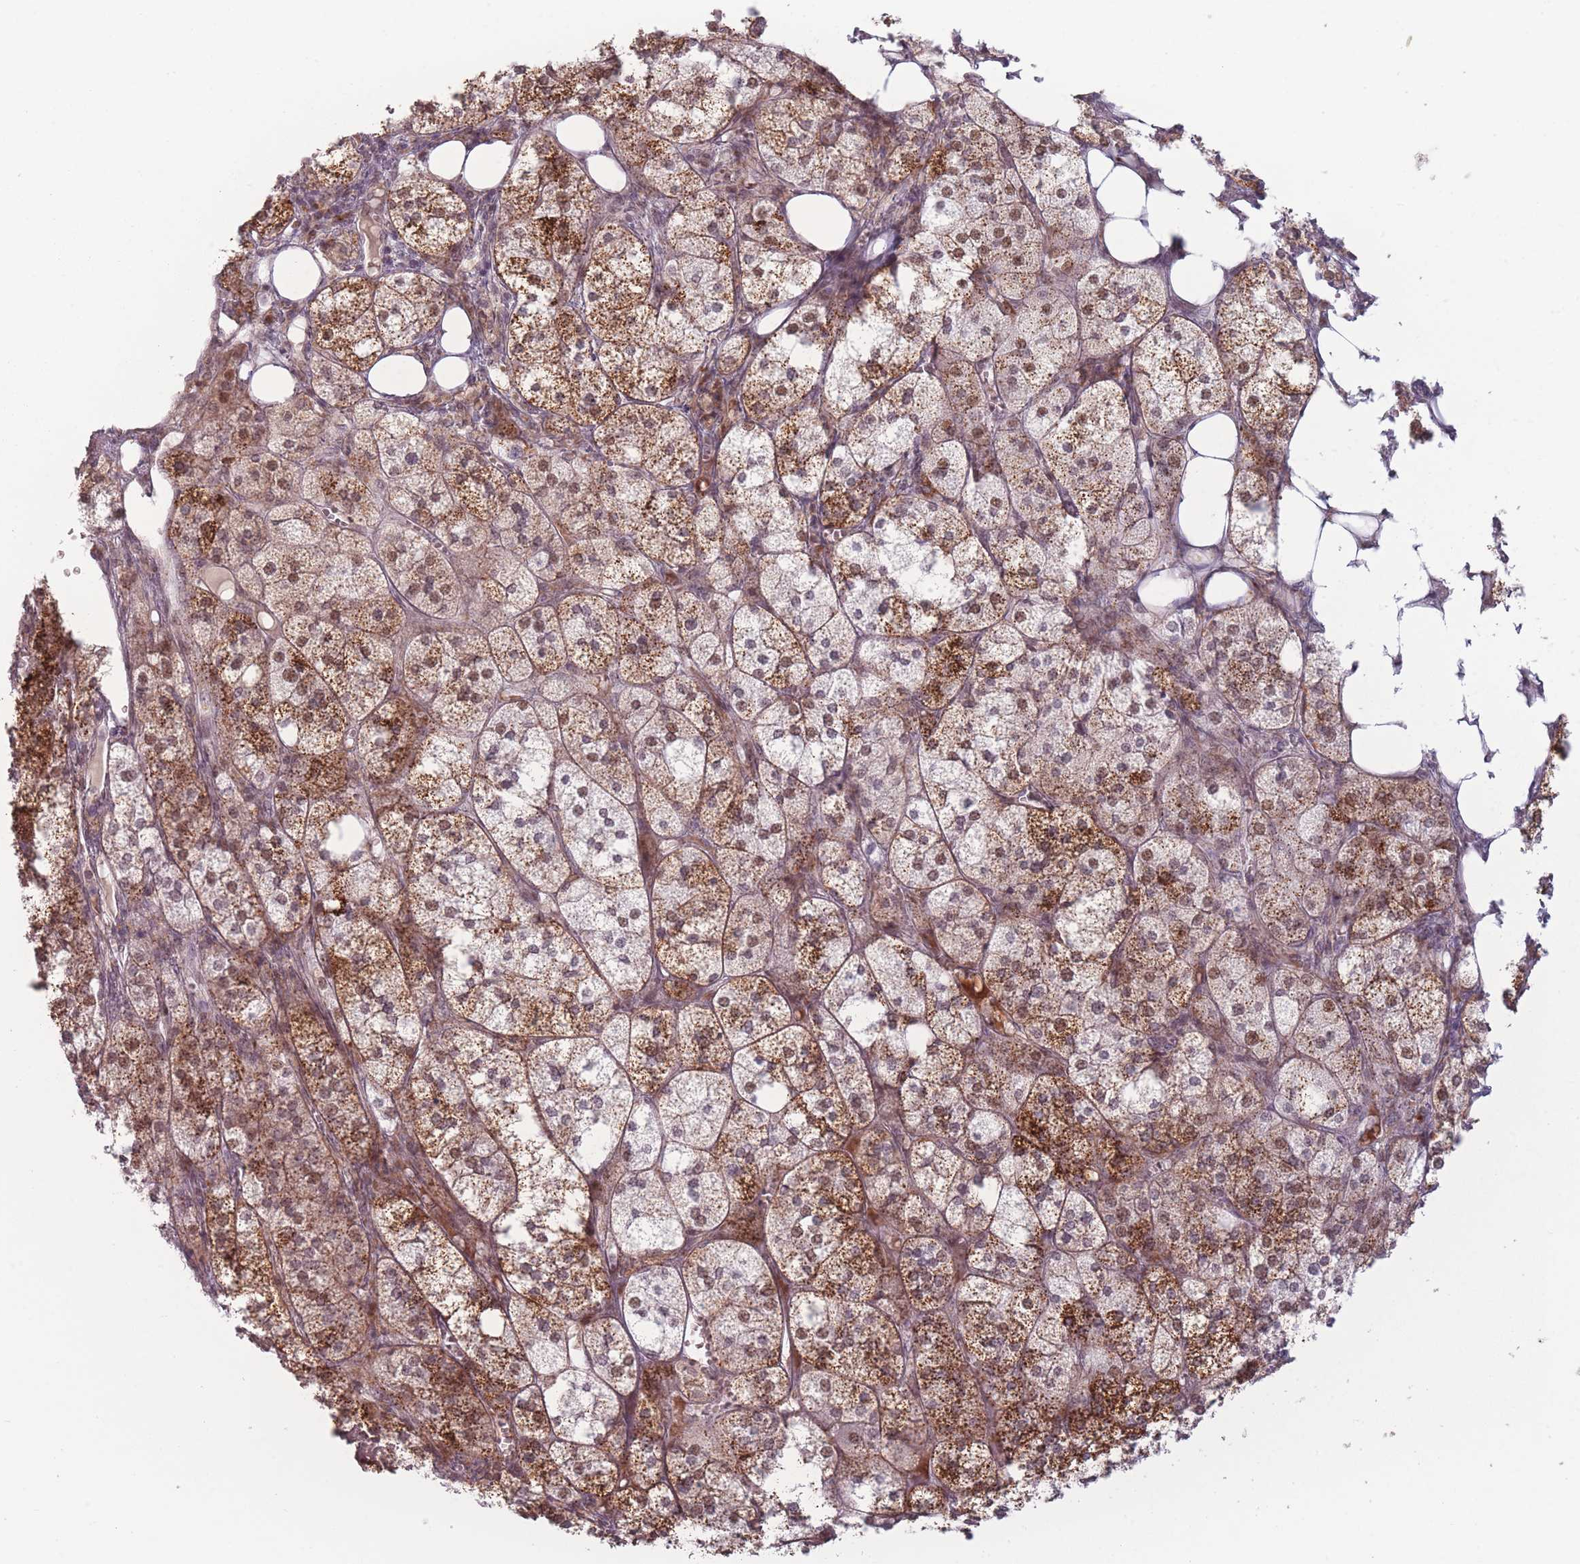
{"staining": {"intensity": "moderate", "quantity": ">75%", "location": "cytoplasmic/membranous,nuclear"}, "tissue": "adrenal gland", "cell_type": "Glandular cells", "image_type": "normal", "snomed": [{"axis": "morphology", "description": "Normal tissue, NOS"}, {"axis": "topography", "description": "Adrenal gland"}], "caption": "Approximately >75% of glandular cells in benign human adrenal gland display moderate cytoplasmic/membranous,nuclear protein expression as visualized by brown immunohistochemical staining.", "gene": "OR10C1", "patient": {"sex": "female", "age": 61}}